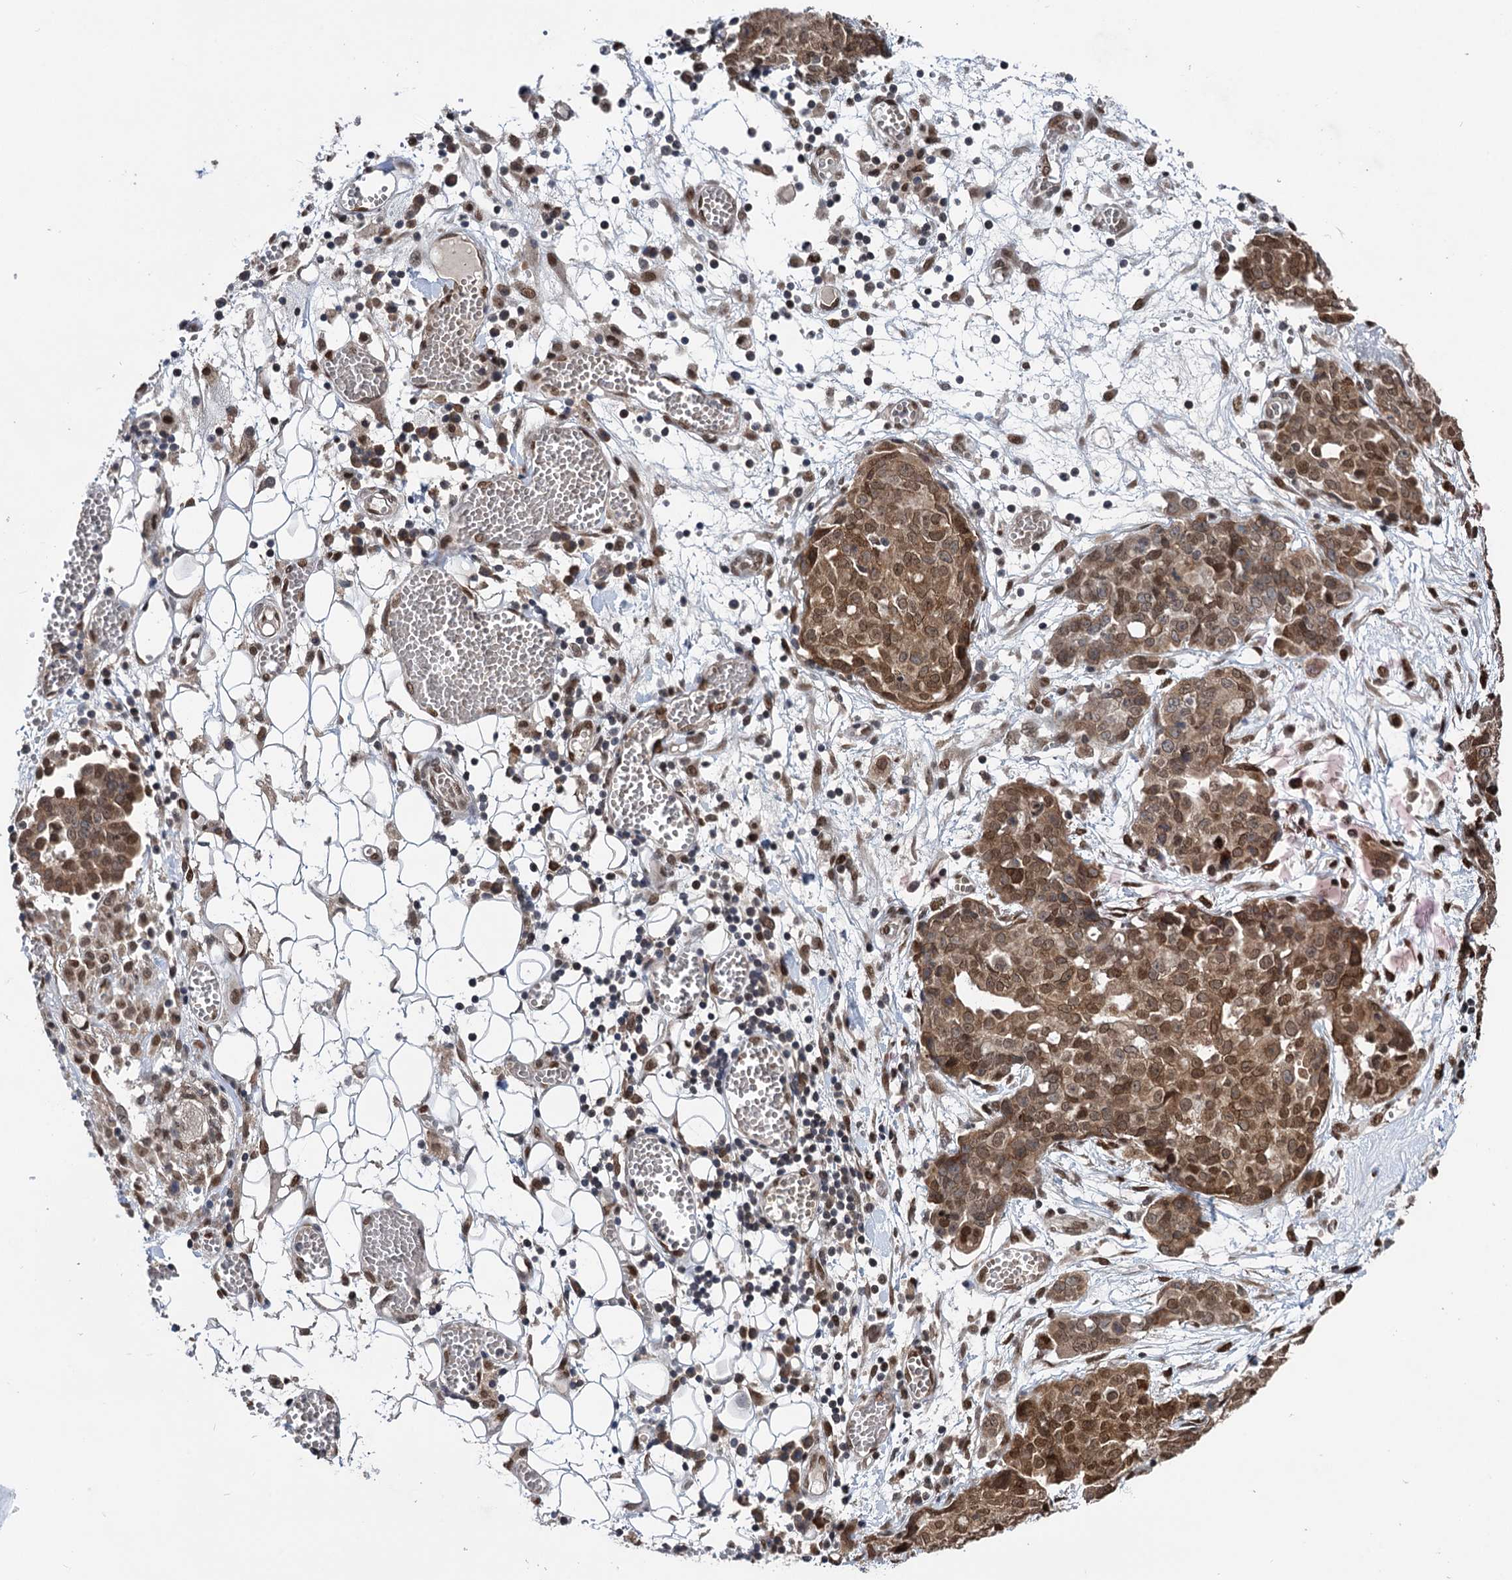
{"staining": {"intensity": "moderate", "quantity": ">75%", "location": "cytoplasmic/membranous,nuclear"}, "tissue": "ovarian cancer", "cell_type": "Tumor cells", "image_type": "cancer", "snomed": [{"axis": "morphology", "description": "Cystadenocarcinoma, serous, NOS"}, {"axis": "topography", "description": "Soft tissue"}, {"axis": "topography", "description": "Ovary"}], "caption": "Ovarian cancer stained for a protein (brown) exhibits moderate cytoplasmic/membranous and nuclear positive positivity in approximately >75% of tumor cells.", "gene": "MESD", "patient": {"sex": "female", "age": 57}}